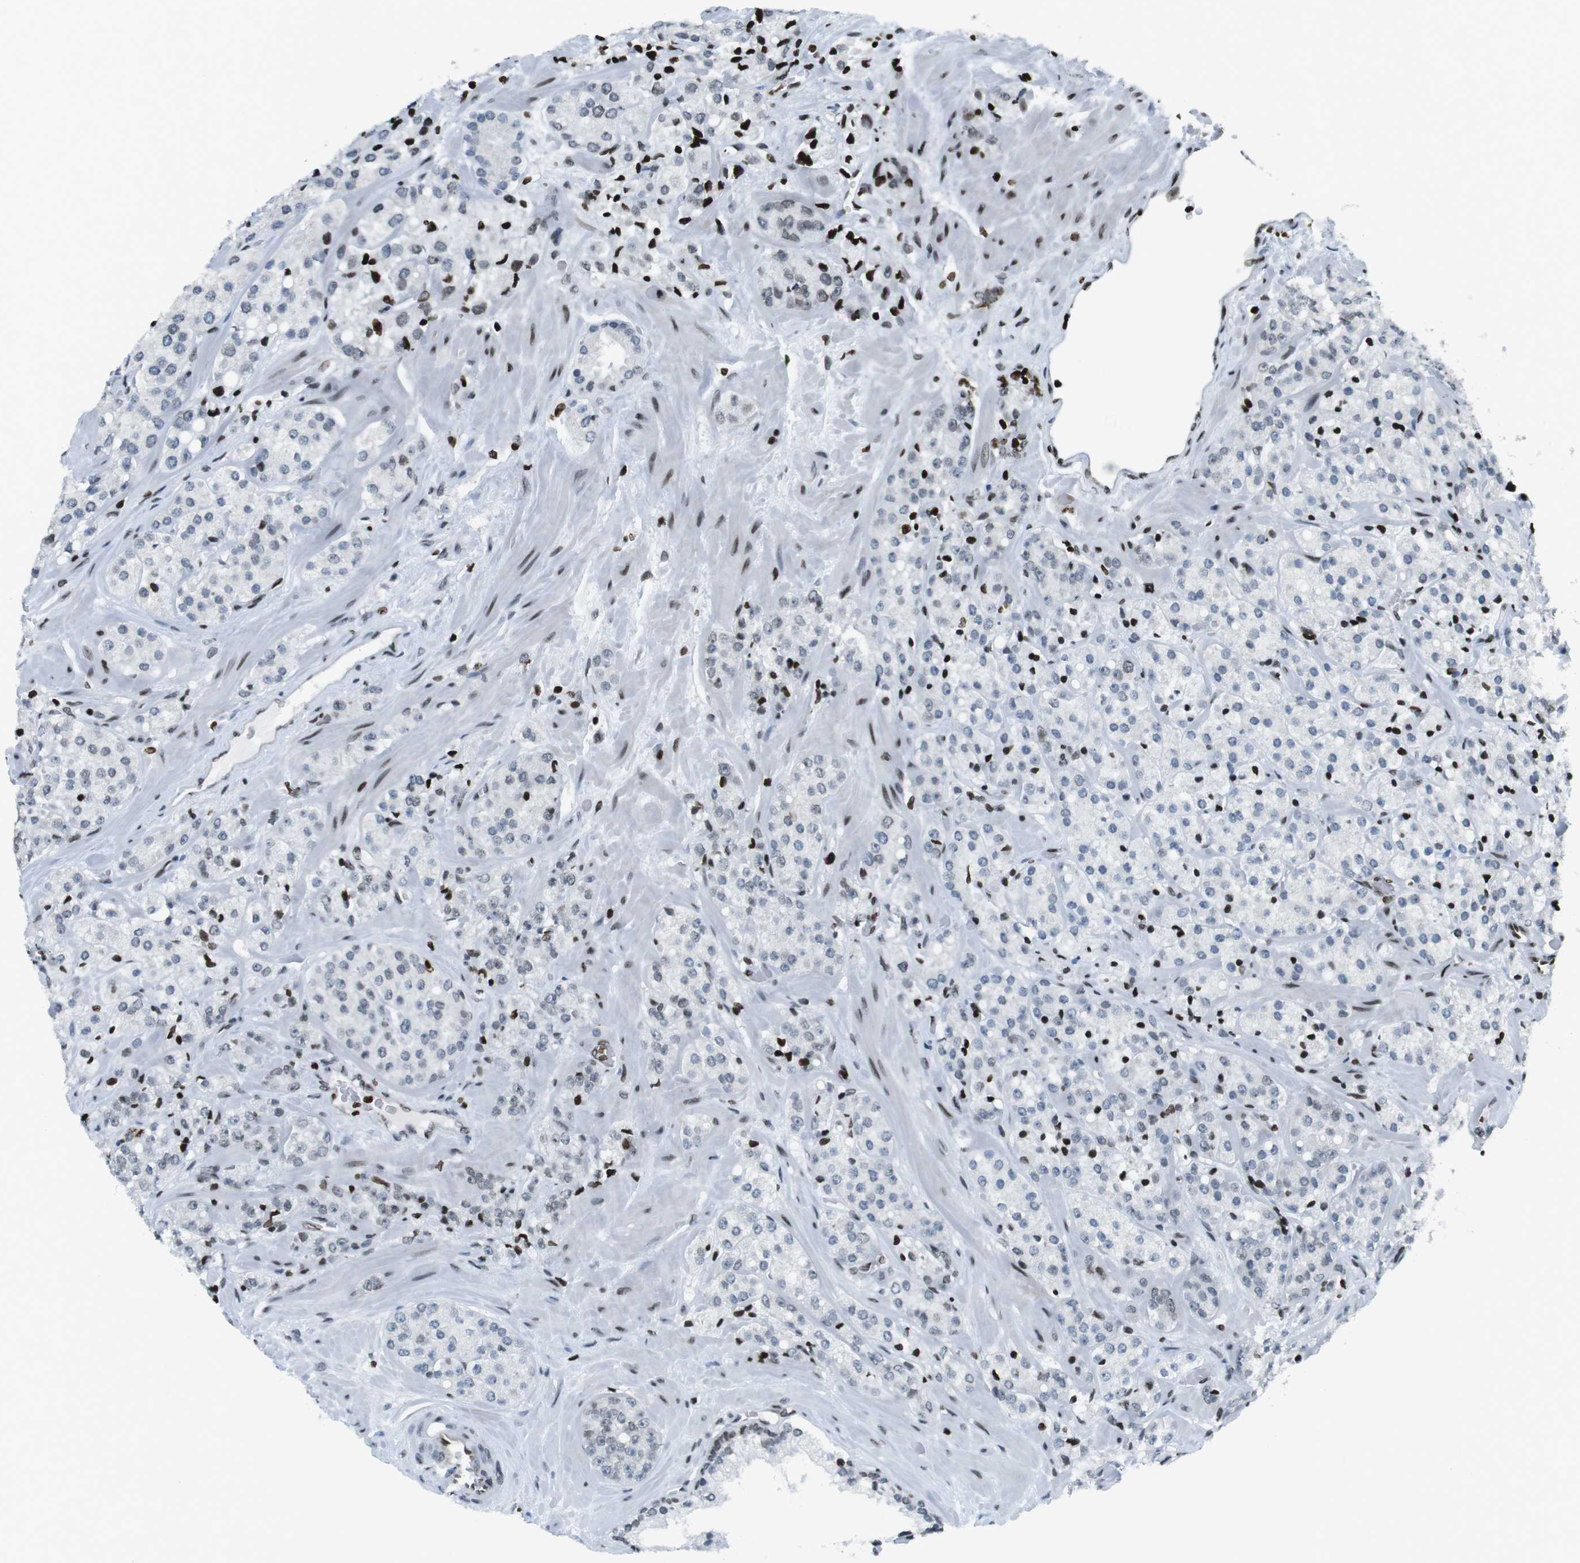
{"staining": {"intensity": "negative", "quantity": "none", "location": "none"}, "tissue": "prostate cancer", "cell_type": "Tumor cells", "image_type": "cancer", "snomed": [{"axis": "morphology", "description": "Adenocarcinoma, High grade"}, {"axis": "topography", "description": "Prostate"}], "caption": "Human prostate cancer stained for a protein using immunohistochemistry (IHC) shows no staining in tumor cells.", "gene": "H2AC8", "patient": {"sex": "male", "age": 64}}